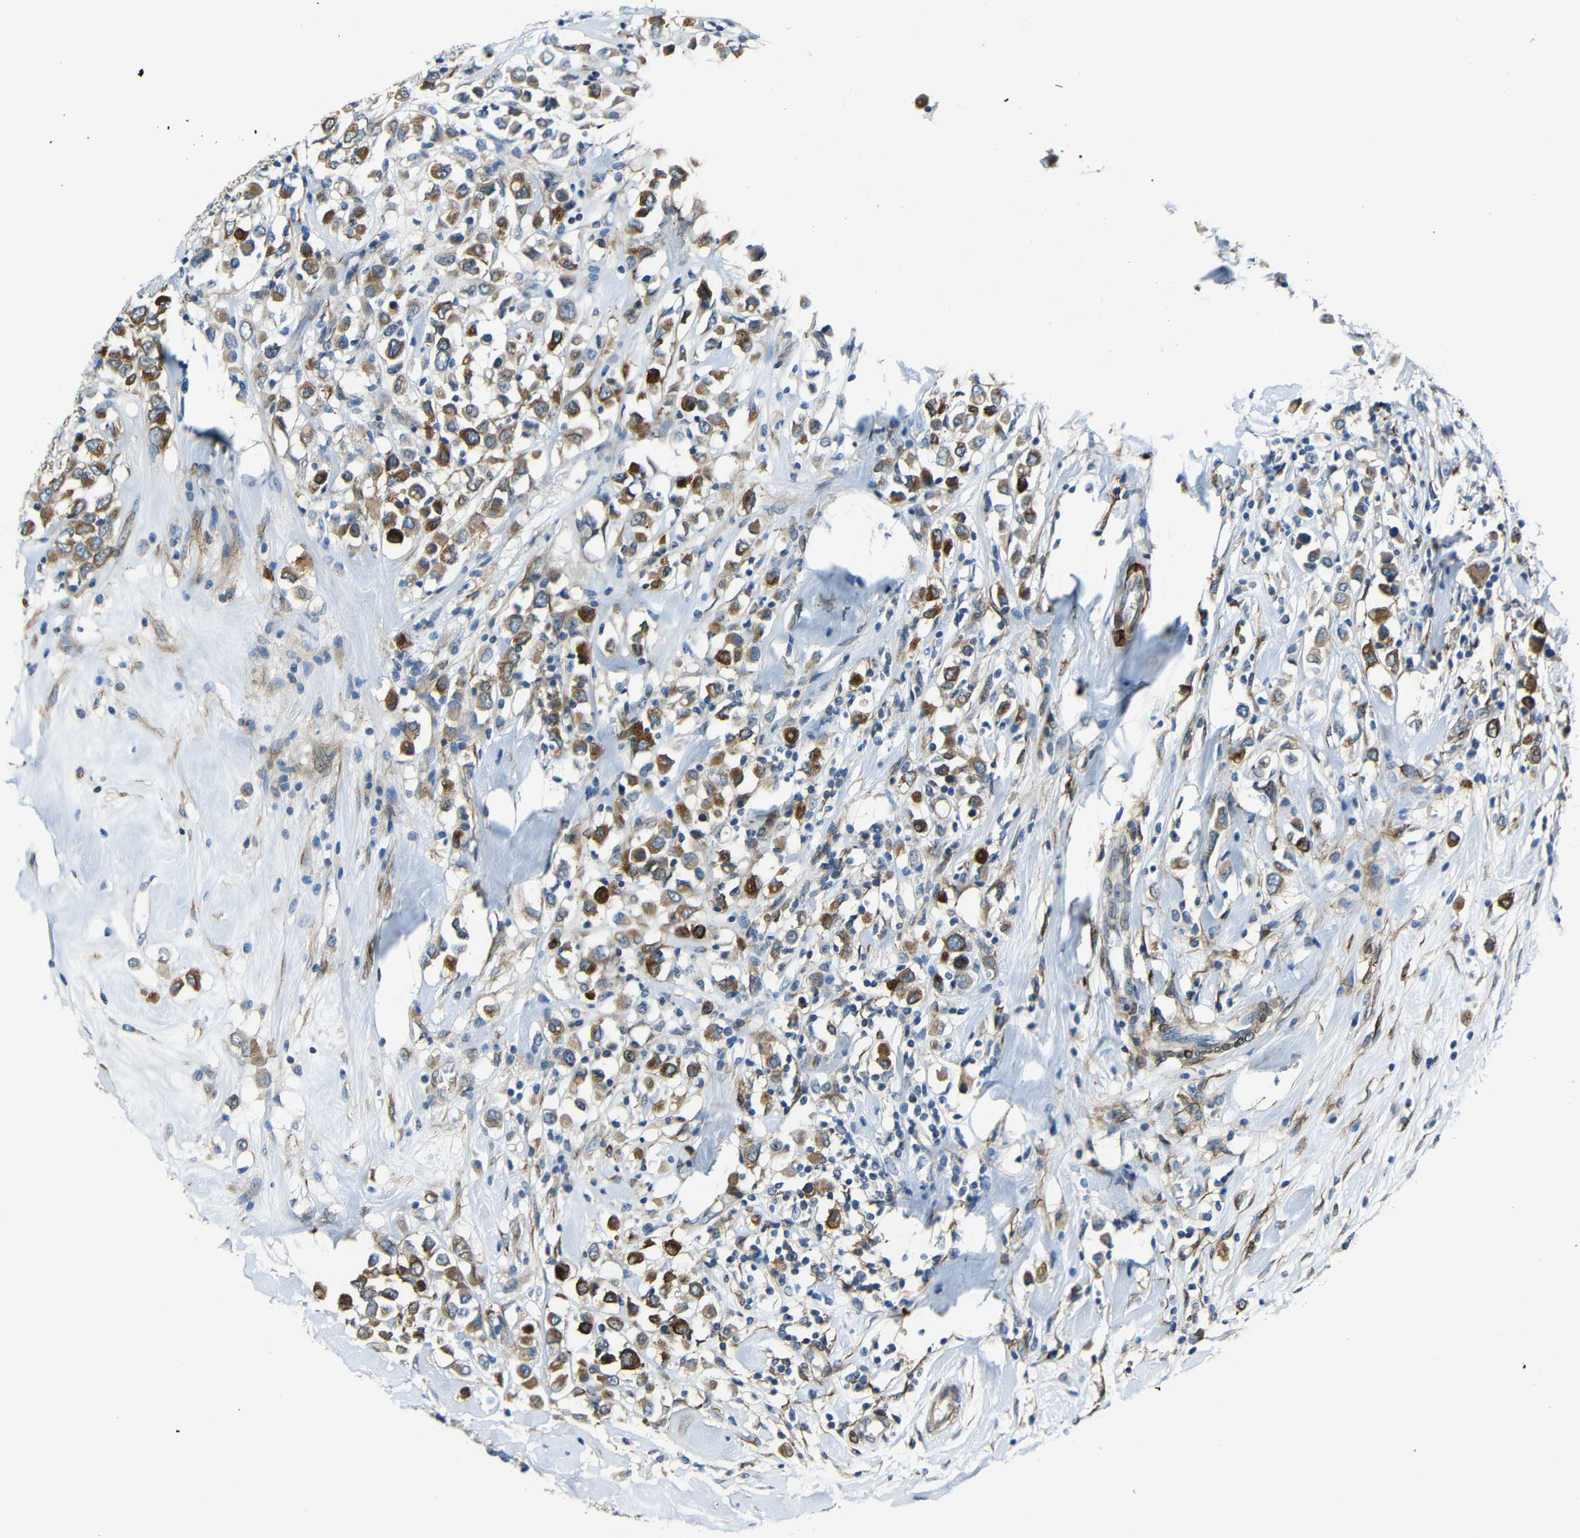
{"staining": {"intensity": "strong", "quantity": ">75%", "location": "cytoplasmic/membranous"}, "tissue": "breast cancer", "cell_type": "Tumor cells", "image_type": "cancer", "snomed": [{"axis": "morphology", "description": "Duct carcinoma"}, {"axis": "topography", "description": "Breast"}], "caption": "Tumor cells exhibit high levels of strong cytoplasmic/membranous positivity in about >75% of cells in invasive ductal carcinoma (breast).", "gene": "DCLK1", "patient": {"sex": "female", "age": 61}}